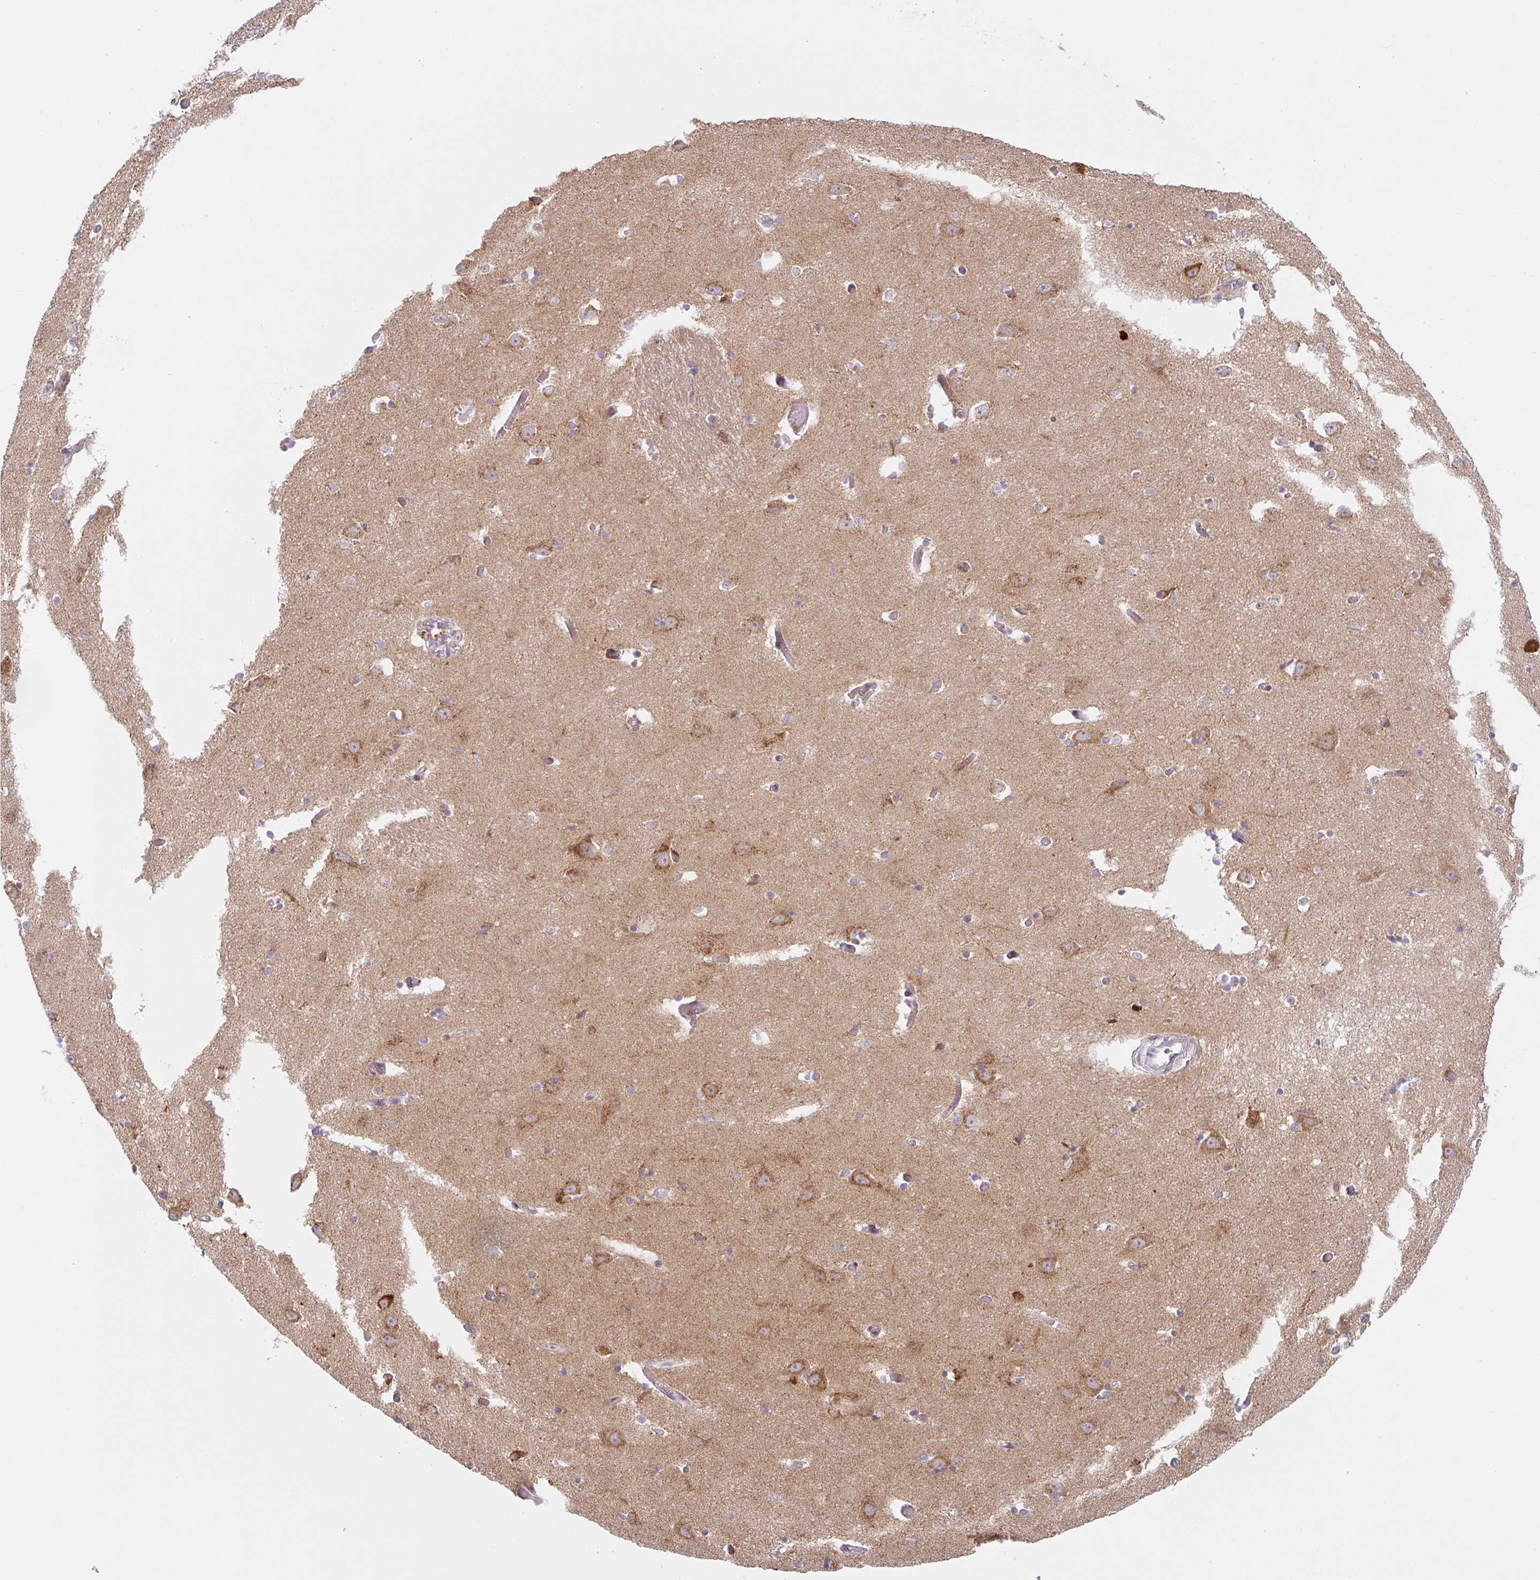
{"staining": {"intensity": "negative", "quantity": "none", "location": "none"}, "tissue": "caudate", "cell_type": "Glial cells", "image_type": "normal", "snomed": [{"axis": "morphology", "description": "Normal tissue, NOS"}, {"axis": "topography", "description": "Lateral ventricle wall"}, {"axis": "topography", "description": "Hippocampus"}], "caption": "Immunohistochemistry (IHC) of unremarkable human caudate reveals no staining in glial cells.", "gene": "GVQW3", "patient": {"sex": "female", "age": 63}}